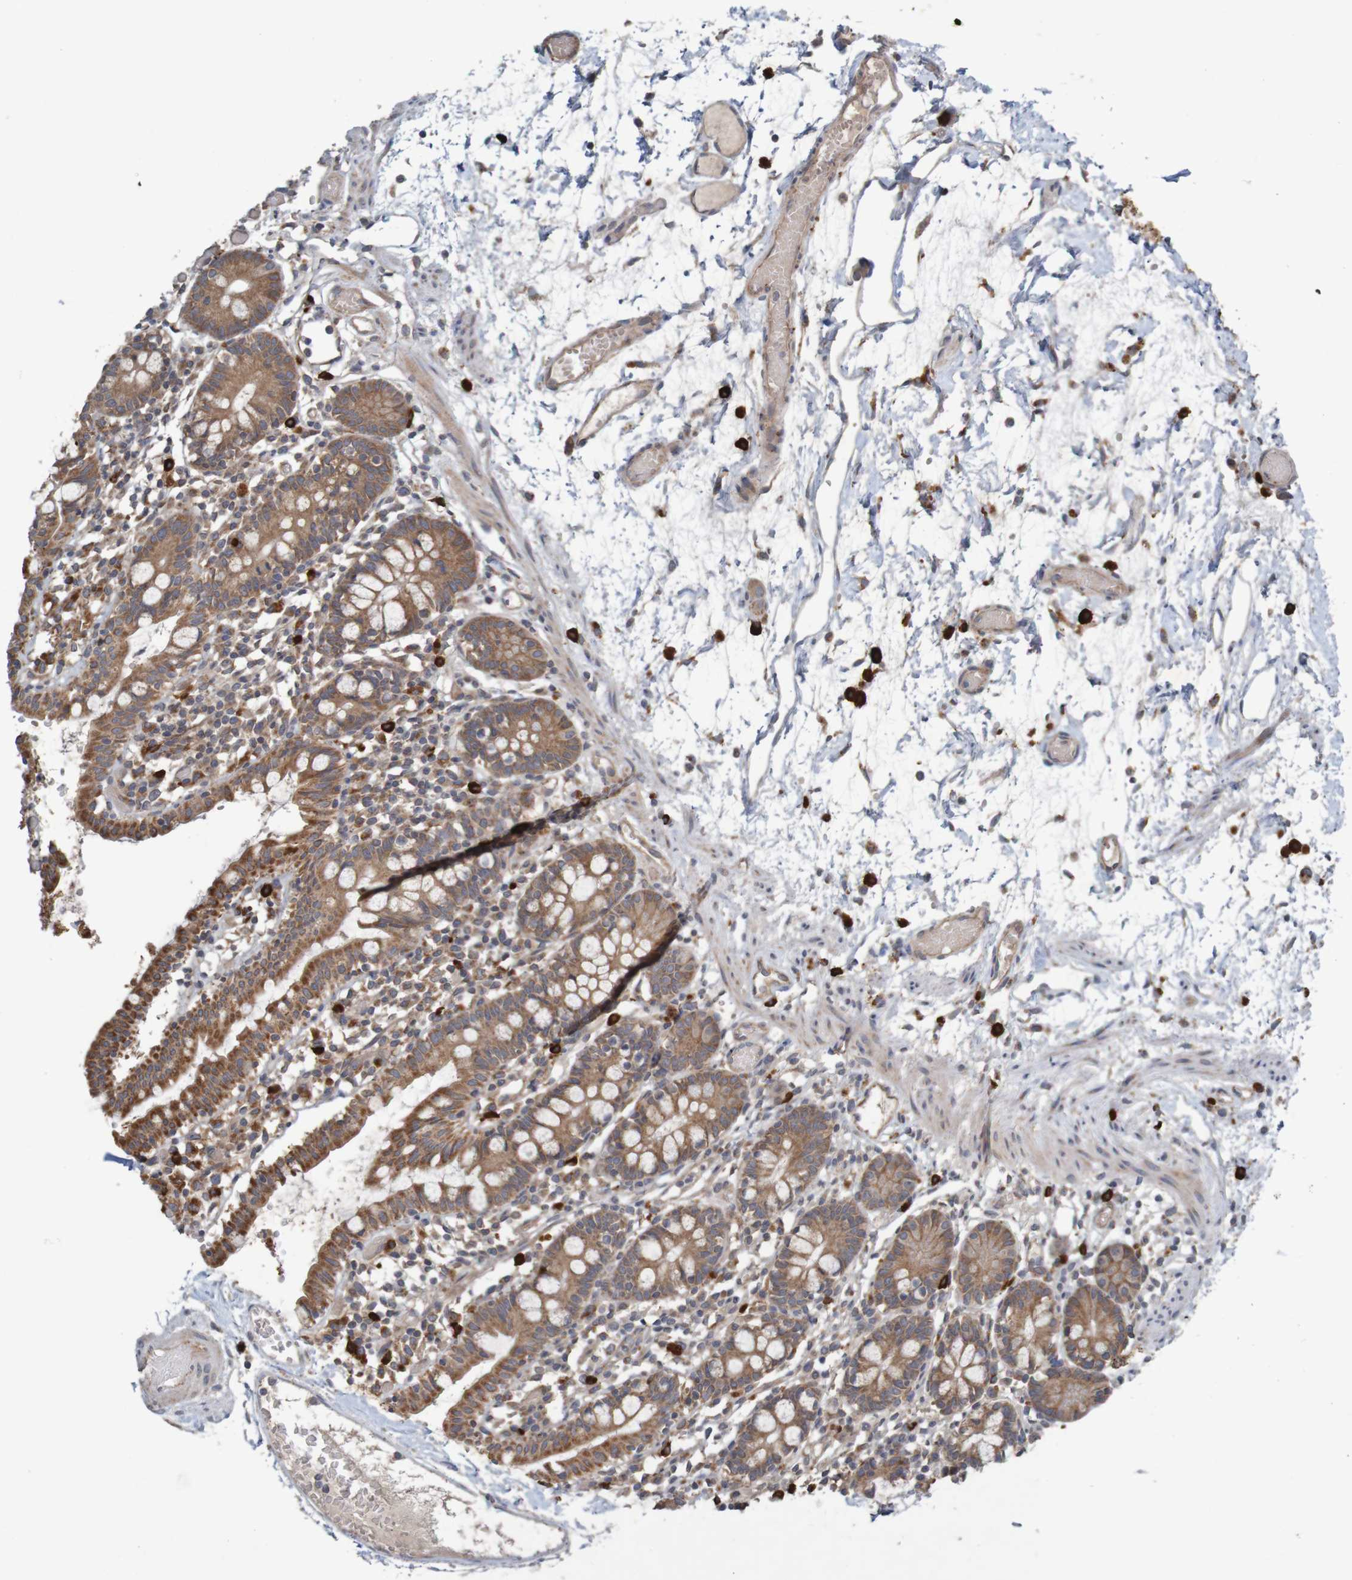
{"staining": {"intensity": "moderate", "quantity": ">75%", "location": "cytoplasmic/membranous"}, "tissue": "small intestine", "cell_type": "Glandular cells", "image_type": "normal", "snomed": [{"axis": "morphology", "description": "Normal tissue, NOS"}, {"axis": "morphology", "description": "Cystadenocarcinoma, serous, Metastatic site"}, {"axis": "topography", "description": "Small intestine"}], "caption": "Immunohistochemical staining of benign small intestine demonstrates medium levels of moderate cytoplasmic/membranous expression in about >75% of glandular cells.", "gene": "B3GAT2", "patient": {"sex": "female", "age": 61}}